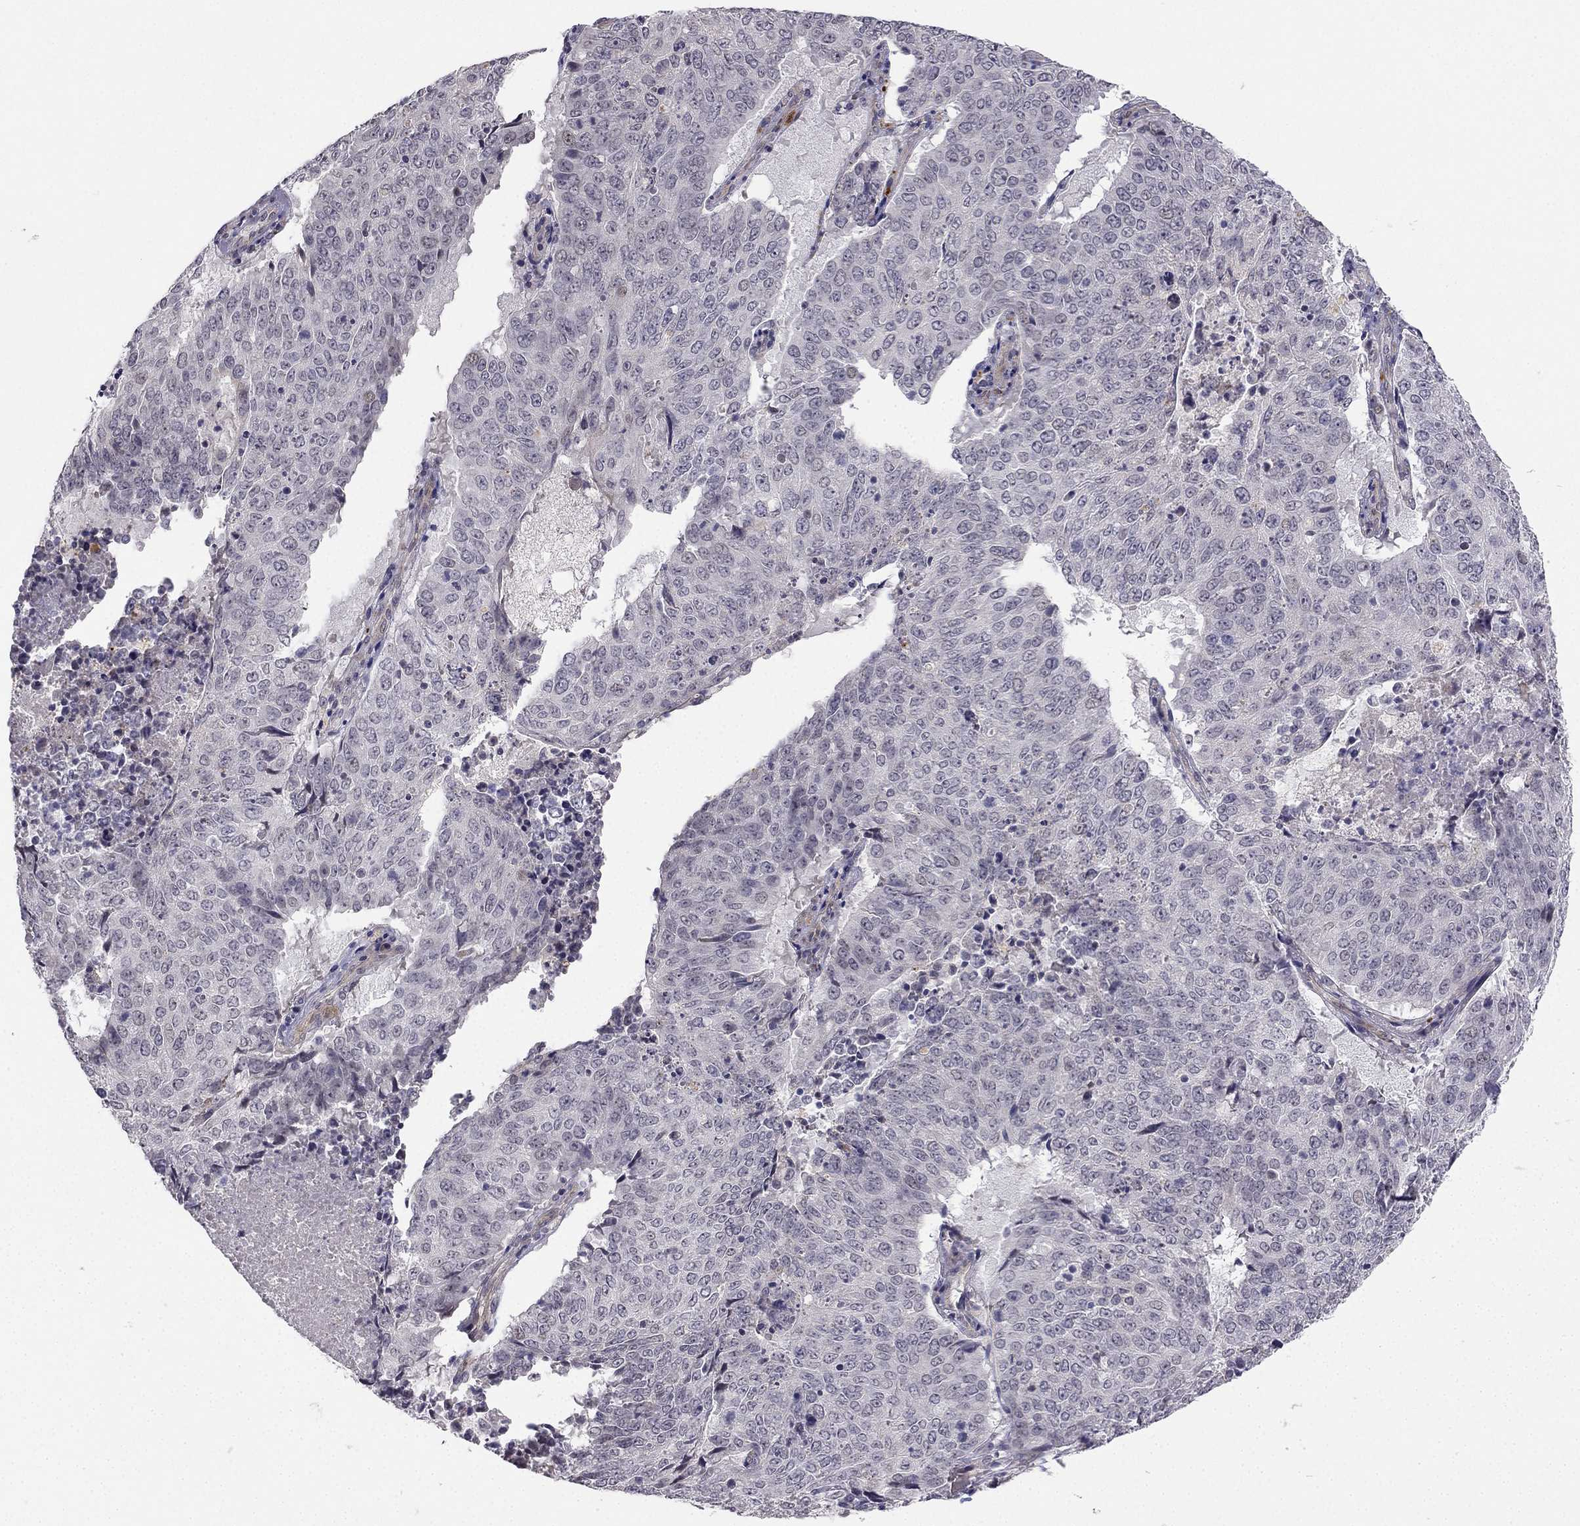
{"staining": {"intensity": "negative", "quantity": "none", "location": "none"}, "tissue": "lung cancer", "cell_type": "Tumor cells", "image_type": "cancer", "snomed": [{"axis": "morphology", "description": "Normal tissue, NOS"}, {"axis": "morphology", "description": "Squamous cell carcinoma, NOS"}, {"axis": "topography", "description": "Bronchus"}, {"axis": "topography", "description": "Lung"}], "caption": "The IHC photomicrograph has no significant expression in tumor cells of lung cancer (squamous cell carcinoma) tissue.", "gene": "CHST8", "patient": {"sex": "male", "age": 64}}